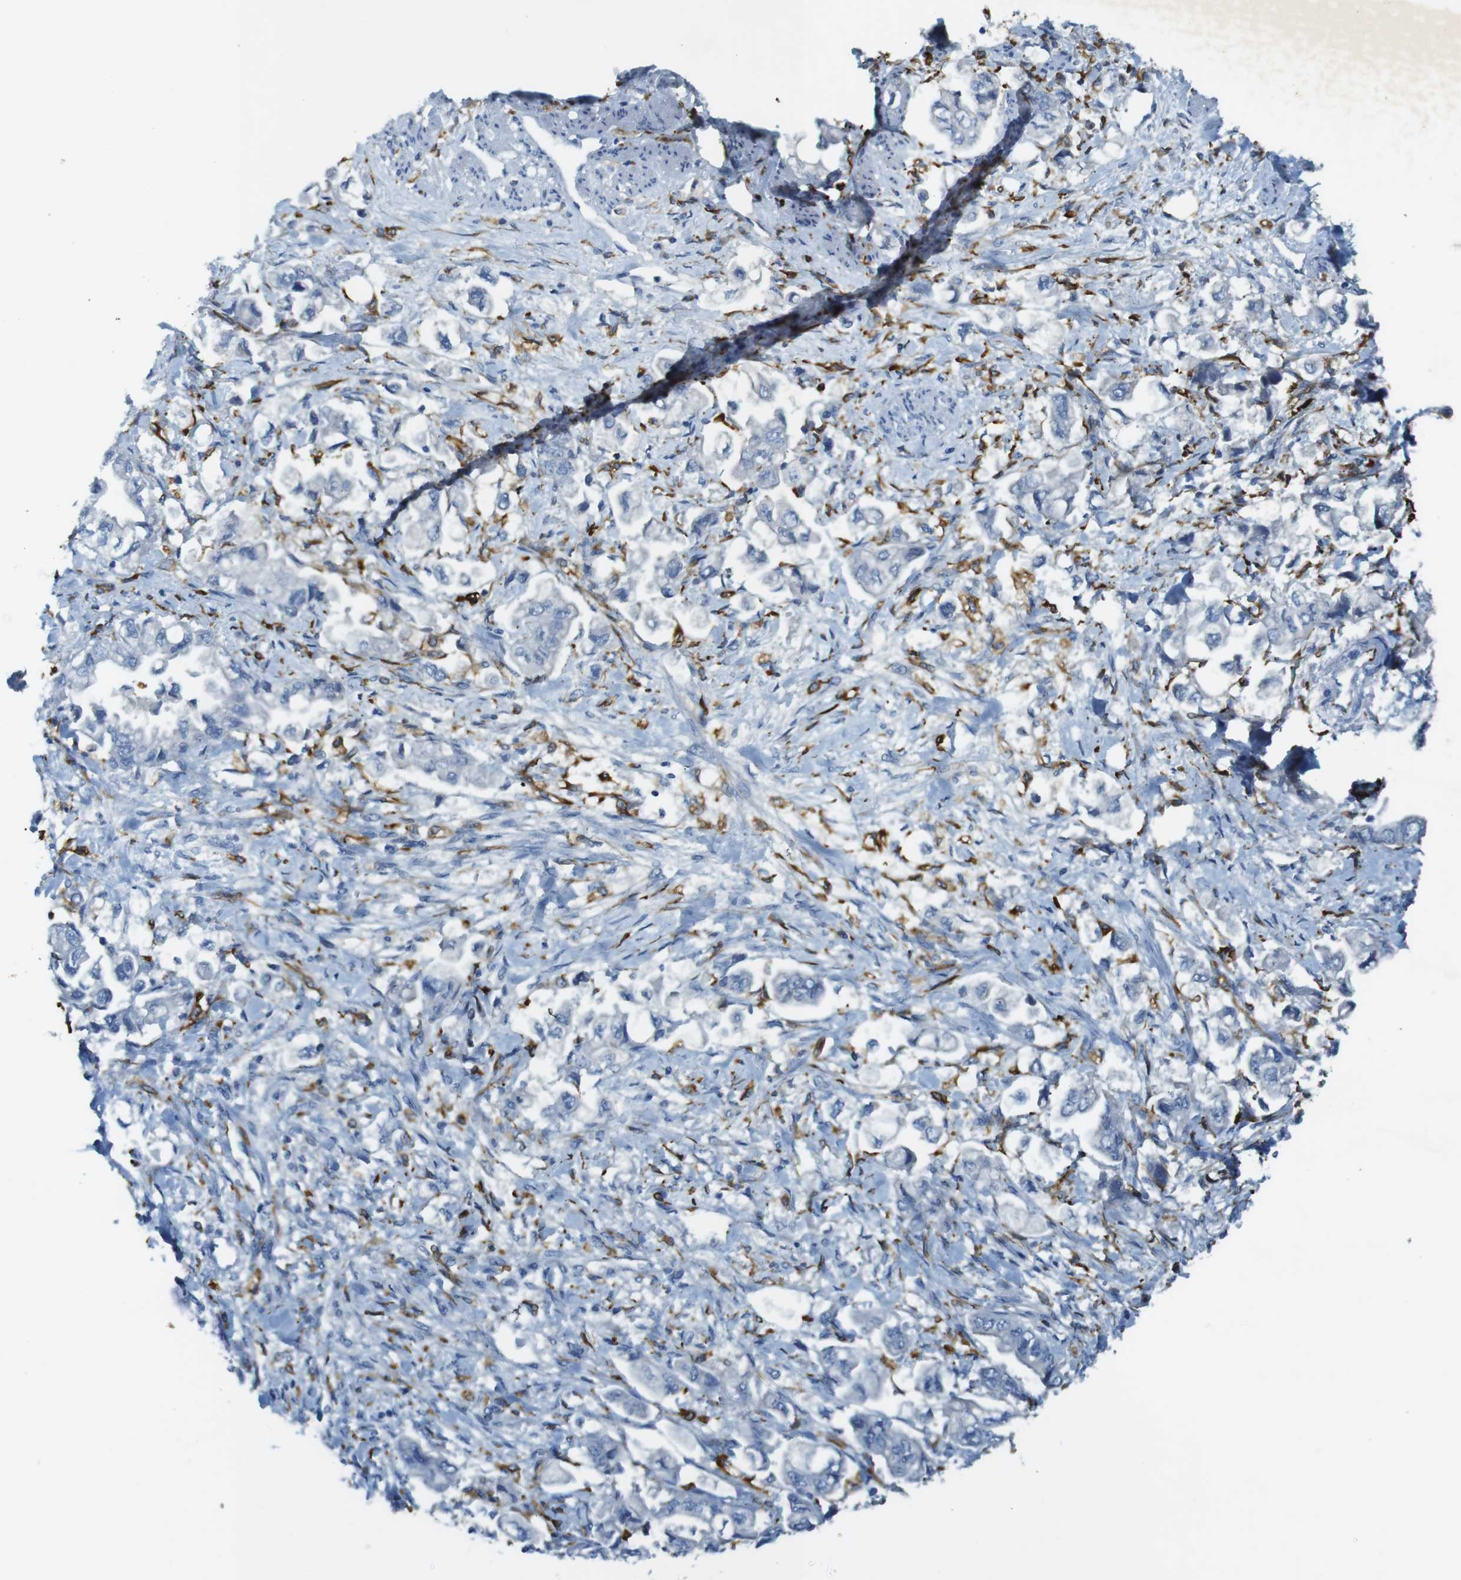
{"staining": {"intensity": "negative", "quantity": "none", "location": "none"}, "tissue": "stomach cancer", "cell_type": "Tumor cells", "image_type": "cancer", "snomed": [{"axis": "morphology", "description": "Normal tissue, NOS"}, {"axis": "morphology", "description": "Adenocarcinoma, NOS"}, {"axis": "topography", "description": "Stomach"}], "caption": "Tumor cells are negative for protein expression in human stomach cancer. (DAB immunohistochemistry (IHC), high magnification).", "gene": "CD320", "patient": {"sex": "male", "age": 62}}